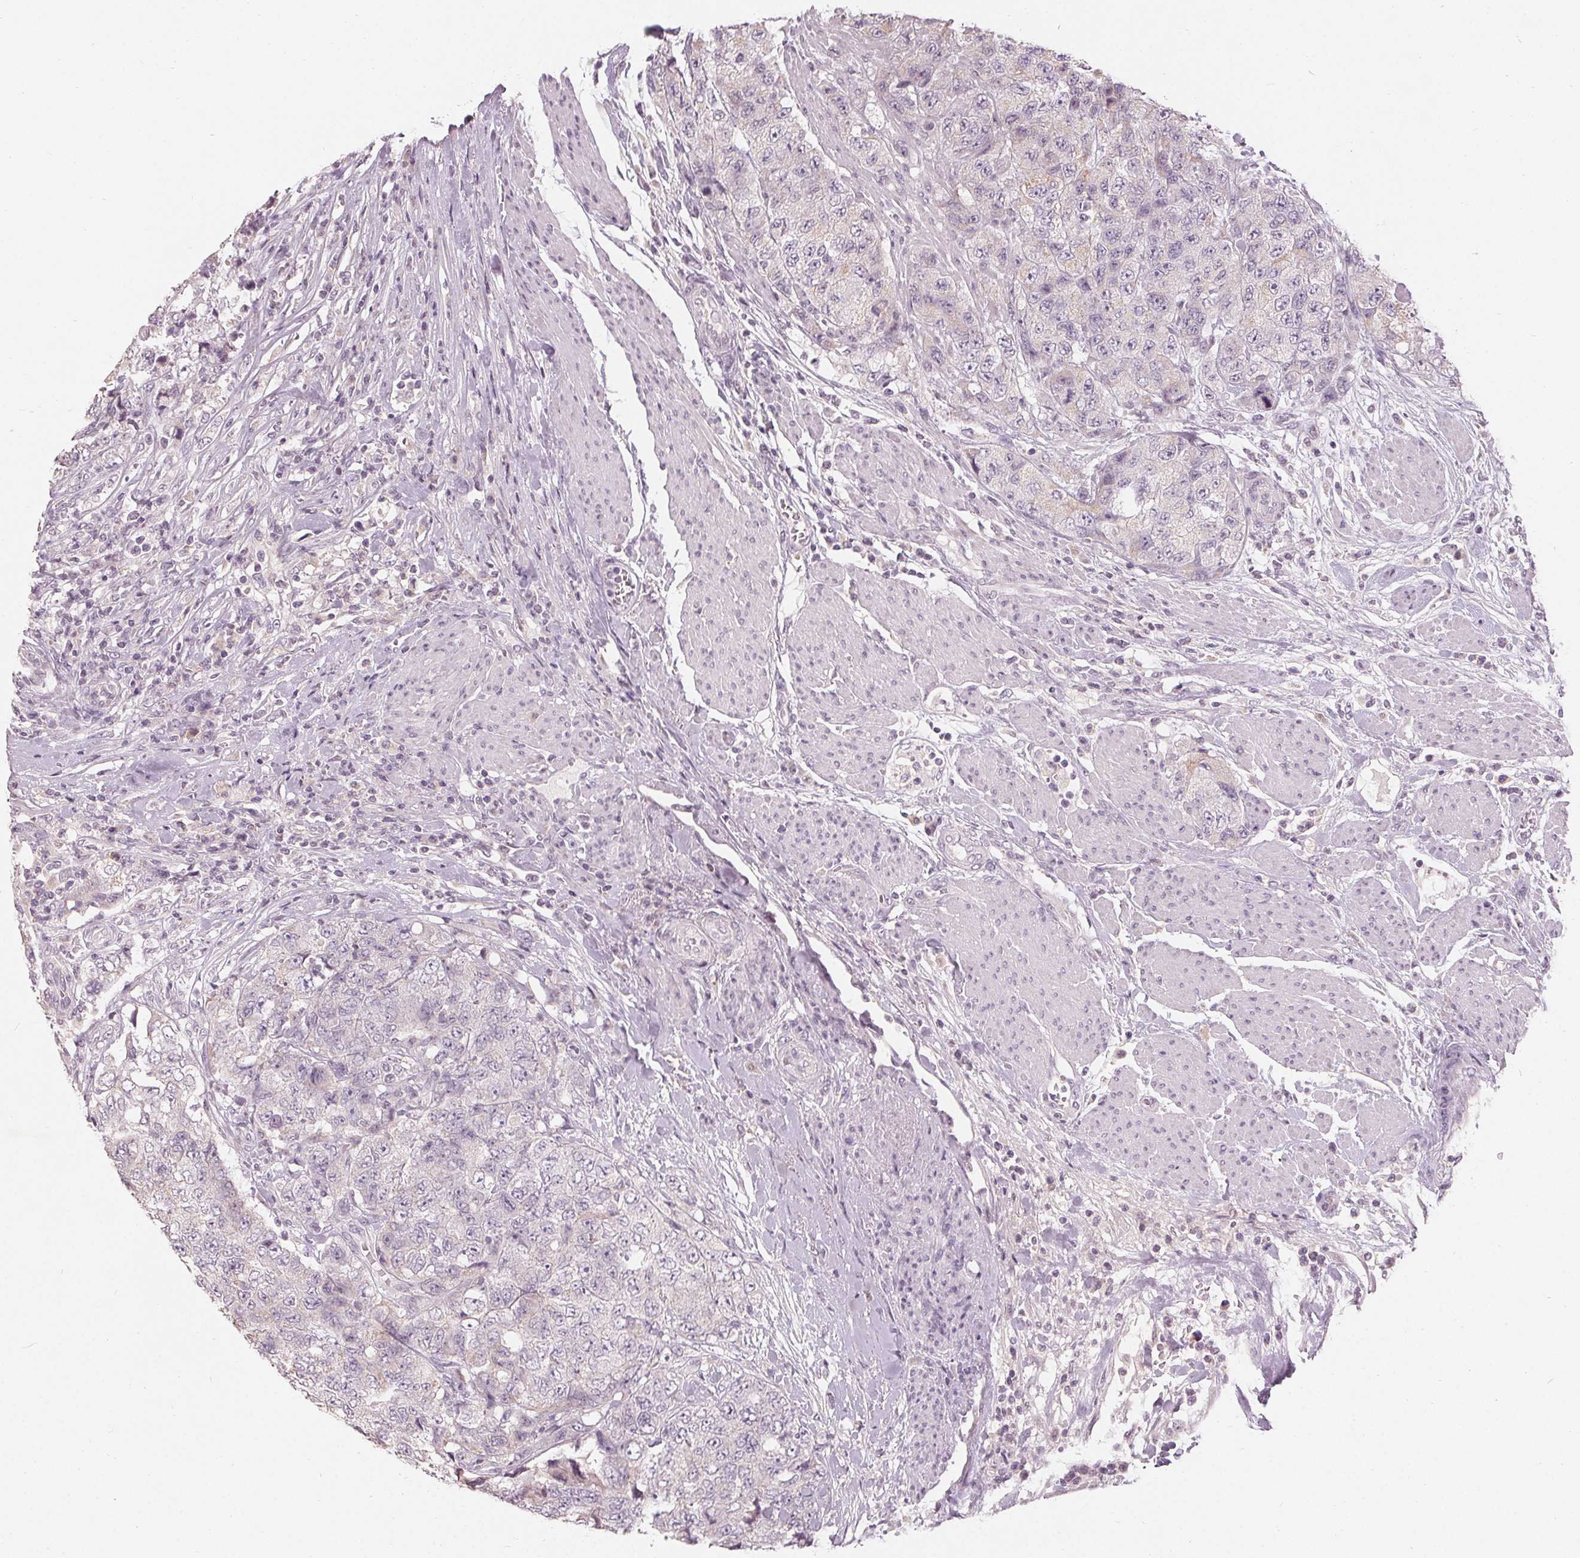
{"staining": {"intensity": "negative", "quantity": "none", "location": "none"}, "tissue": "urothelial cancer", "cell_type": "Tumor cells", "image_type": "cancer", "snomed": [{"axis": "morphology", "description": "Urothelial carcinoma, High grade"}, {"axis": "topography", "description": "Urinary bladder"}], "caption": "IHC of human urothelial carcinoma (high-grade) reveals no staining in tumor cells.", "gene": "TRIM60", "patient": {"sex": "female", "age": 78}}